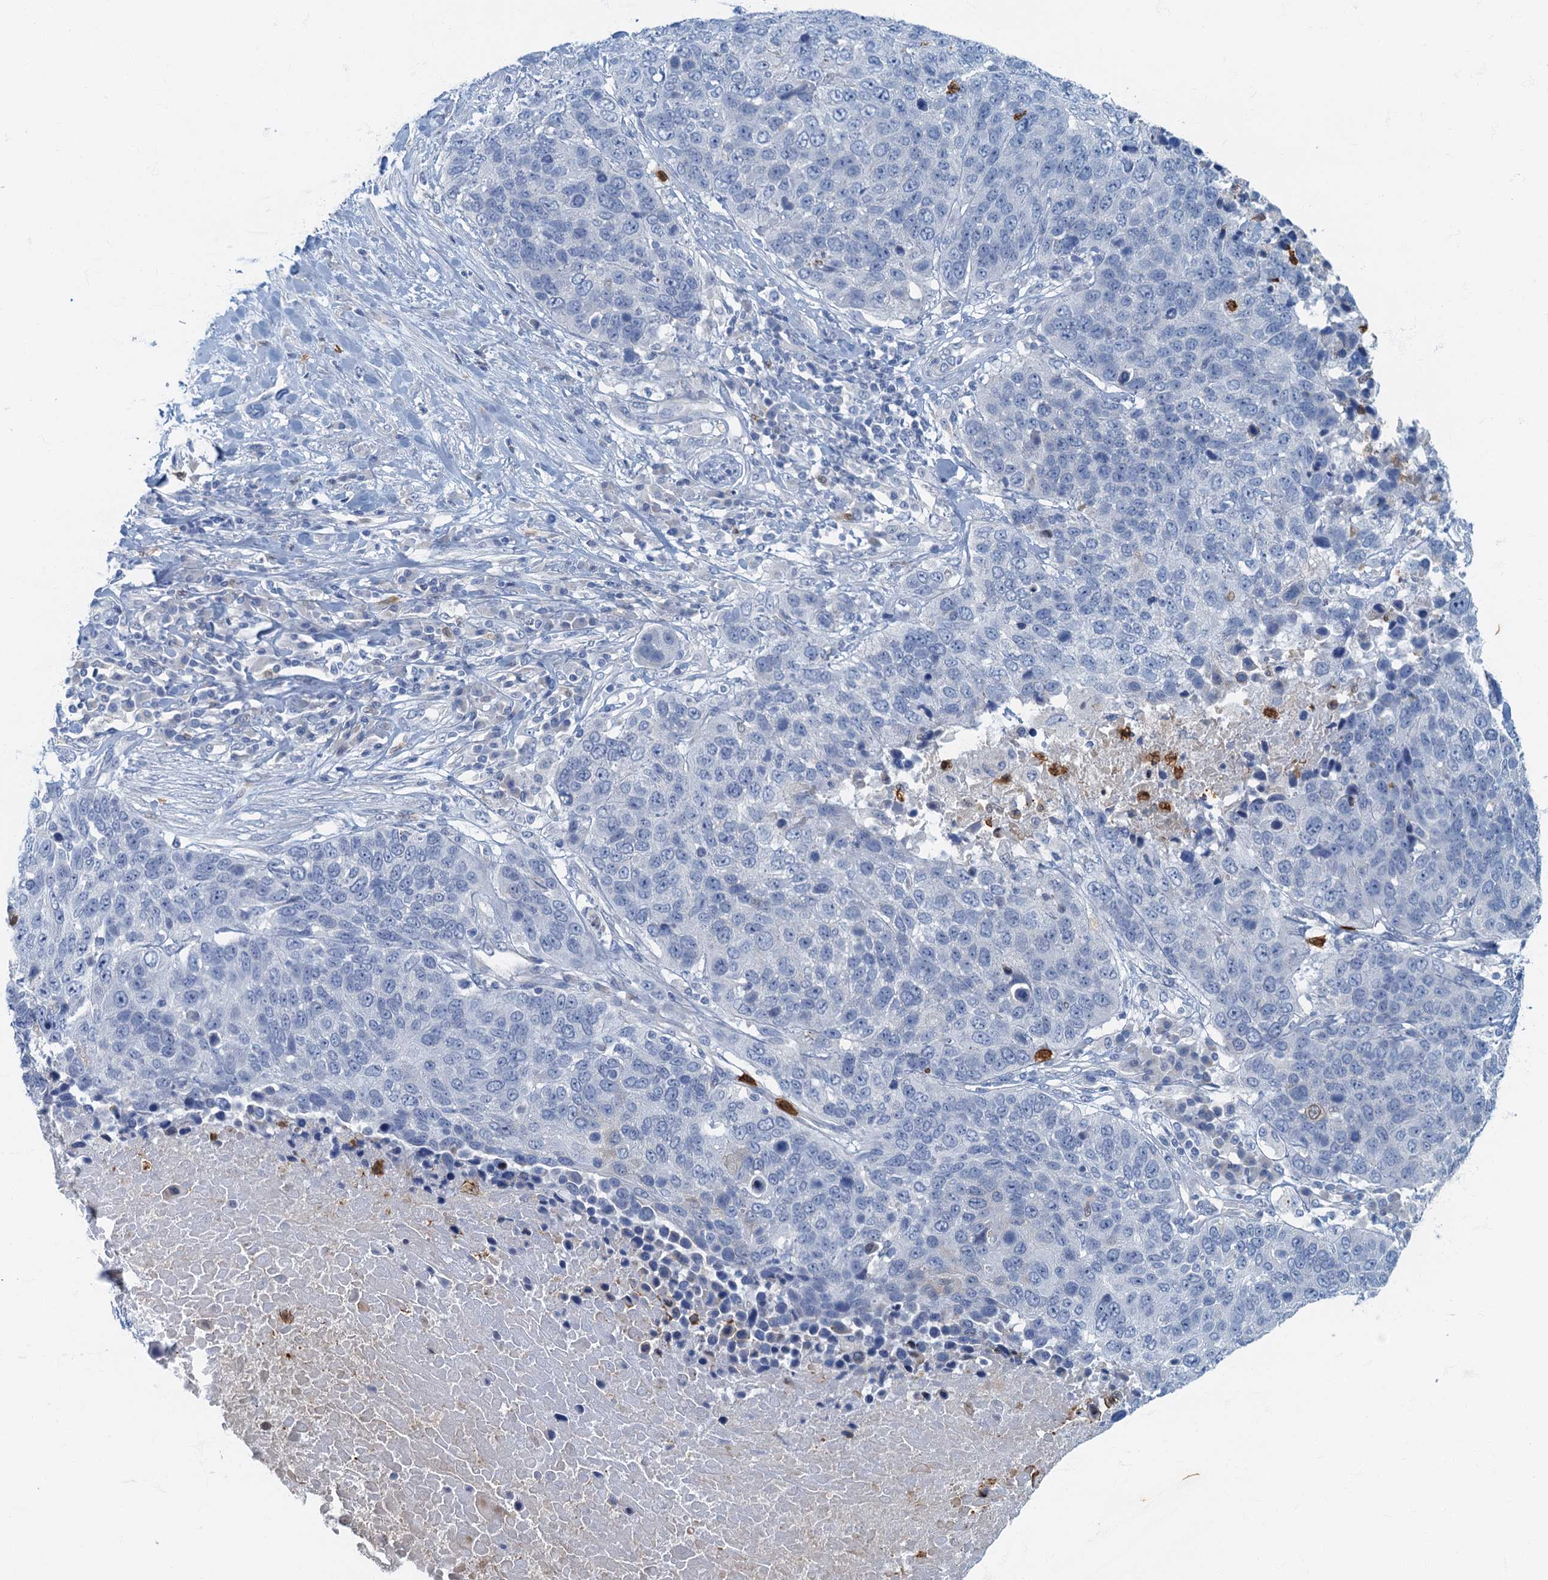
{"staining": {"intensity": "negative", "quantity": "none", "location": "none"}, "tissue": "lung cancer", "cell_type": "Tumor cells", "image_type": "cancer", "snomed": [{"axis": "morphology", "description": "Normal tissue, NOS"}, {"axis": "morphology", "description": "Squamous cell carcinoma, NOS"}, {"axis": "topography", "description": "Lymph node"}, {"axis": "topography", "description": "Lung"}], "caption": "This is a photomicrograph of immunohistochemistry staining of squamous cell carcinoma (lung), which shows no staining in tumor cells. (DAB (3,3'-diaminobenzidine) IHC visualized using brightfield microscopy, high magnification).", "gene": "ANKDD1A", "patient": {"sex": "male", "age": 66}}